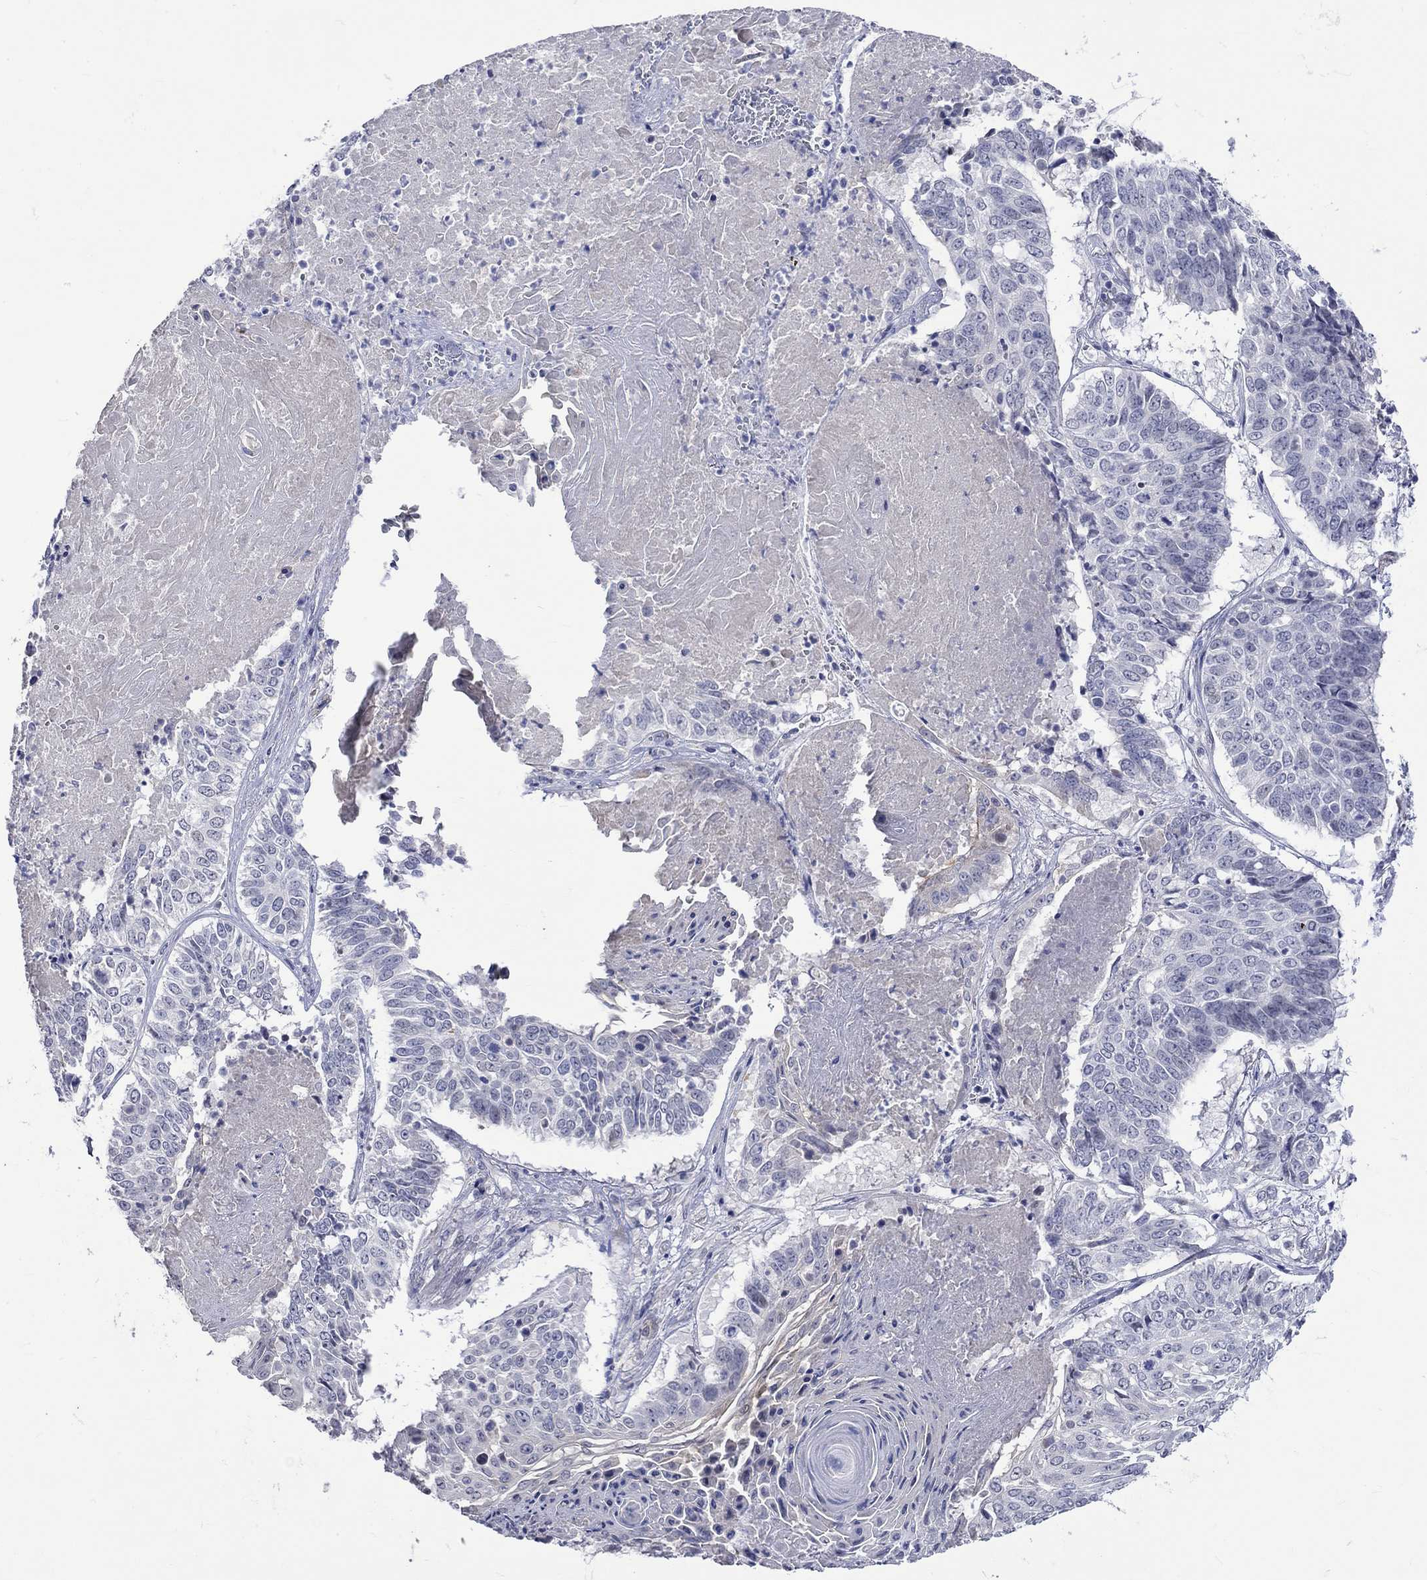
{"staining": {"intensity": "negative", "quantity": "none", "location": "none"}, "tissue": "lung cancer", "cell_type": "Tumor cells", "image_type": "cancer", "snomed": [{"axis": "morphology", "description": "Squamous cell carcinoma, NOS"}, {"axis": "topography", "description": "Lung"}], "caption": "Histopathology image shows no significant protein staining in tumor cells of squamous cell carcinoma (lung). (DAB (3,3'-diaminobenzidine) immunohistochemistry (IHC), high magnification).", "gene": "CRYAB", "patient": {"sex": "male", "age": 64}}